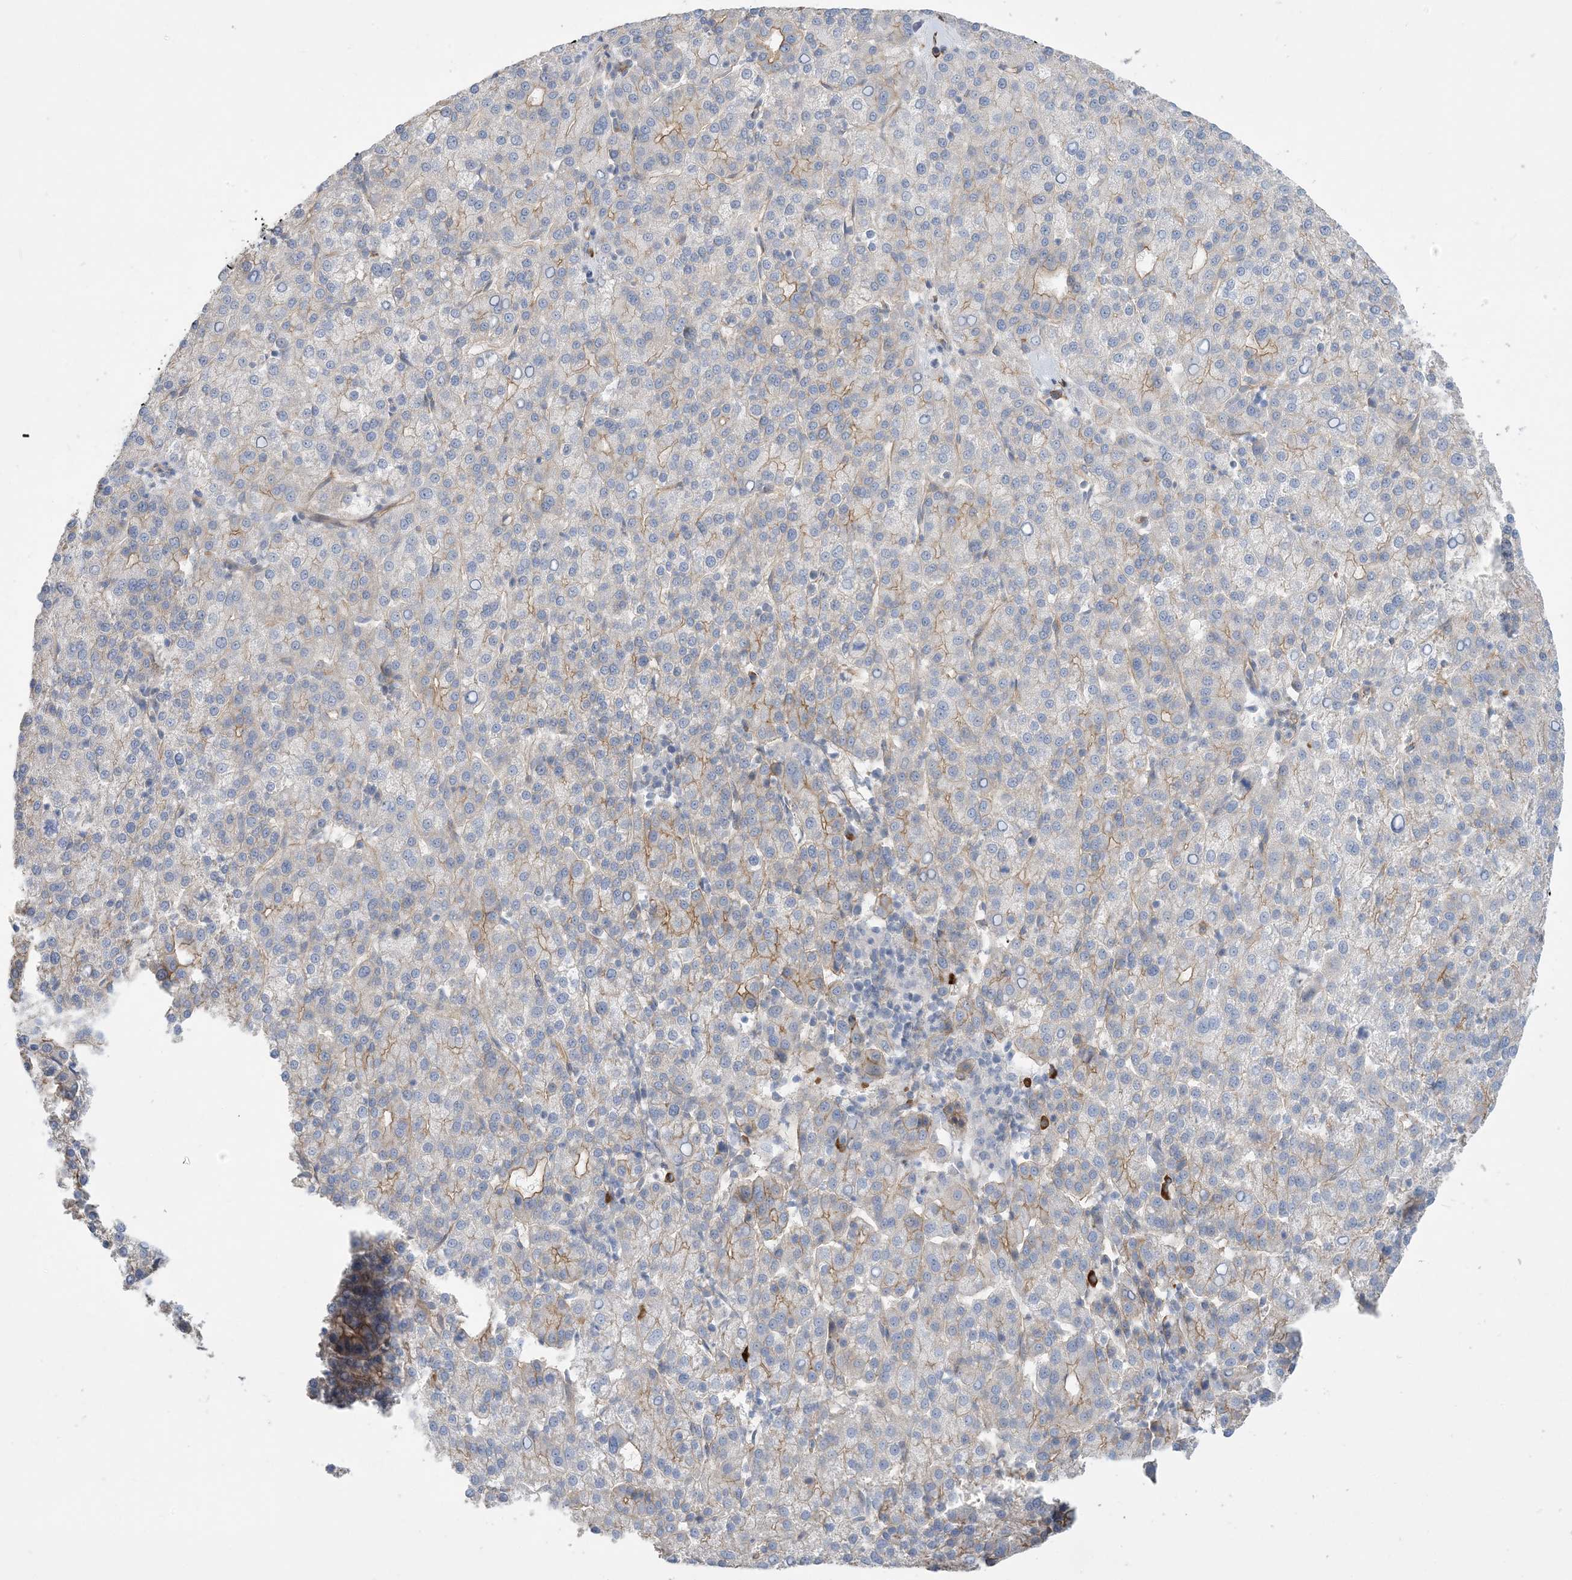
{"staining": {"intensity": "weak", "quantity": "<25%", "location": "cytoplasmic/membranous"}, "tissue": "liver cancer", "cell_type": "Tumor cells", "image_type": "cancer", "snomed": [{"axis": "morphology", "description": "Carcinoma, Hepatocellular, NOS"}, {"axis": "topography", "description": "Liver"}], "caption": "The micrograph shows no significant positivity in tumor cells of hepatocellular carcinoma (liver).", "gene": "AOC1", "patient": {"sex": "female", "age": 58}}